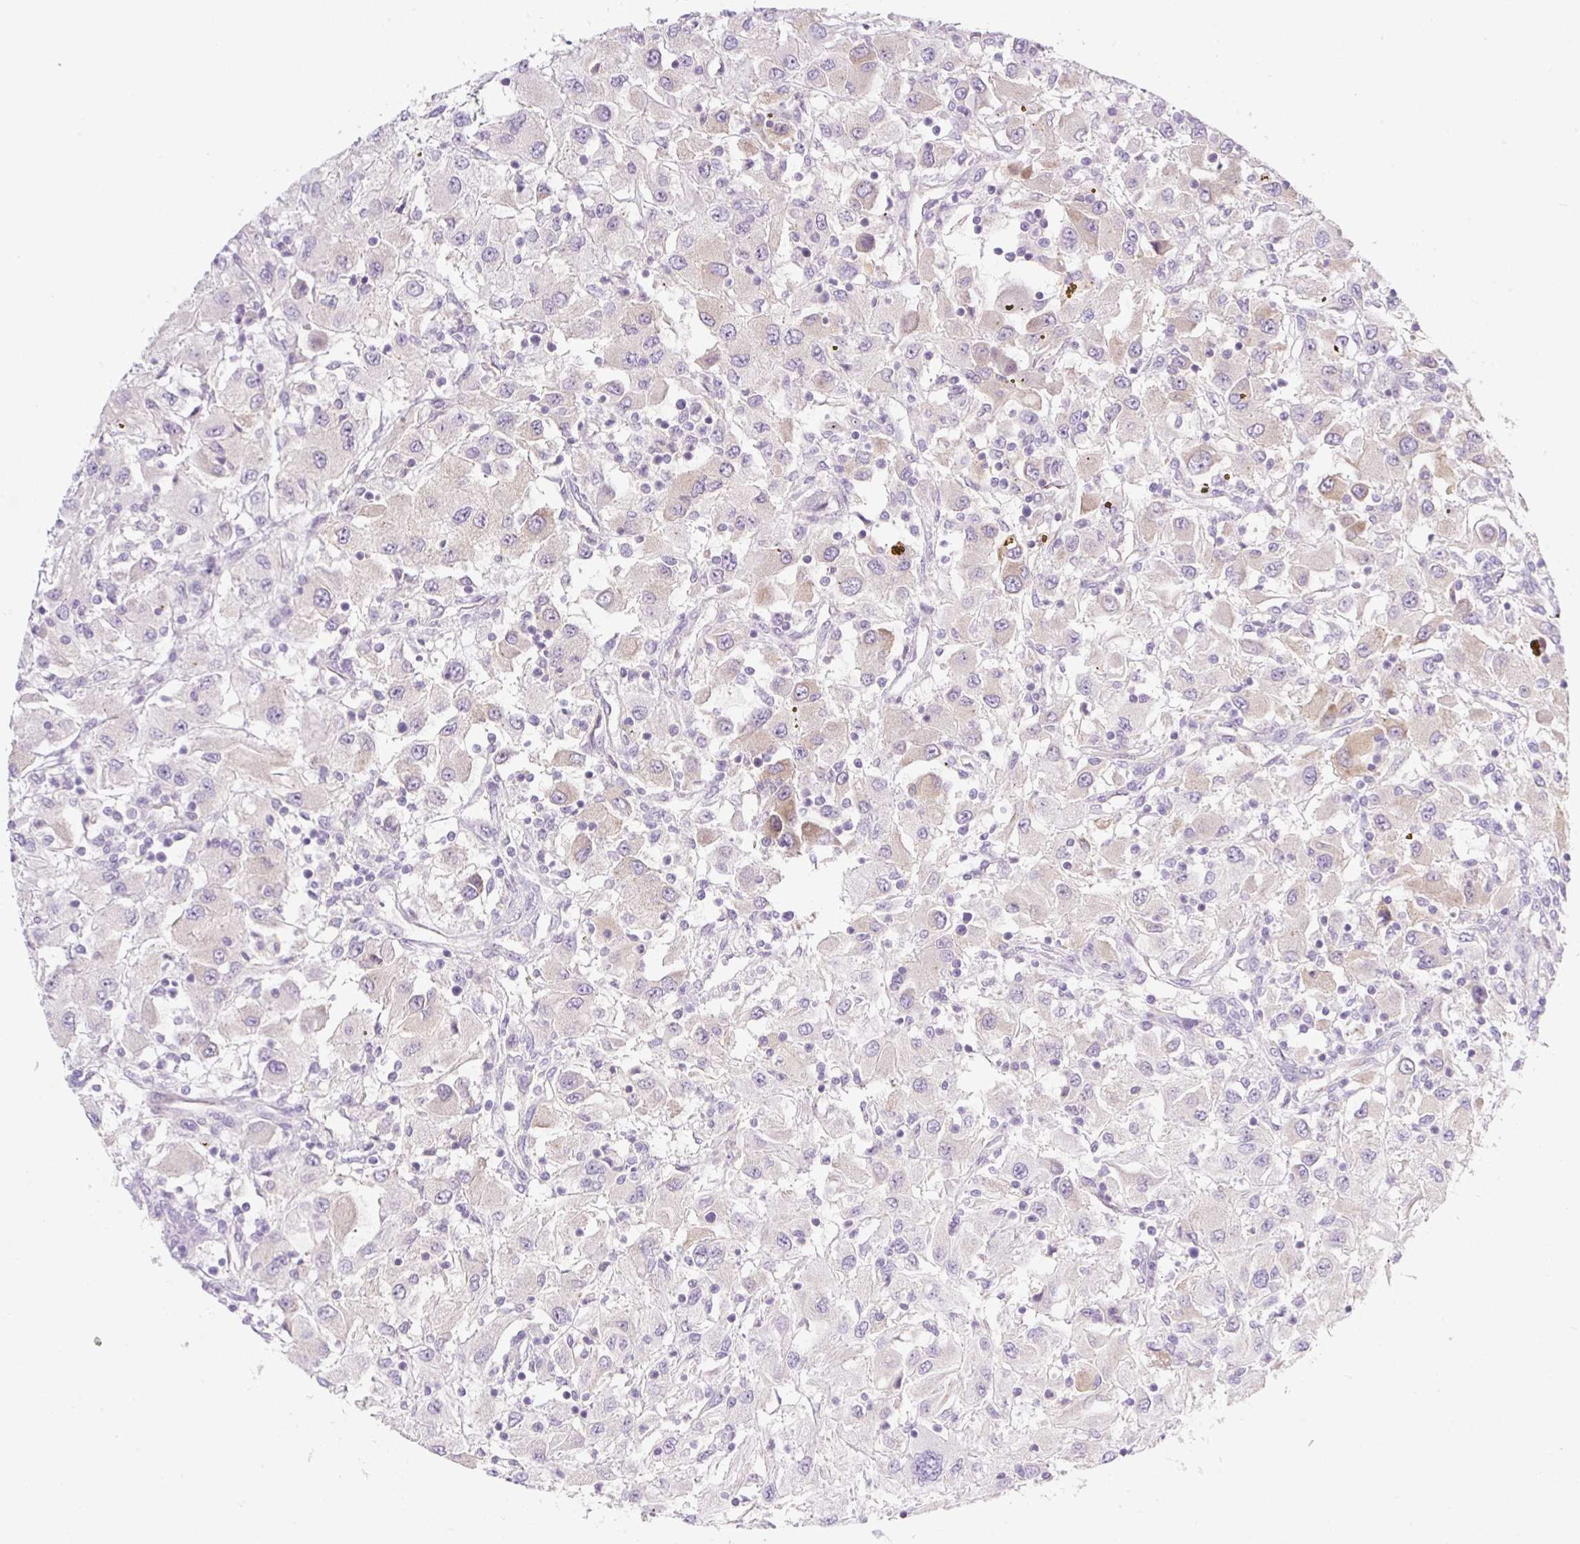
{"staining": {"intensity": "weak", "quantity": "<25%", "location": "cytoplasmic/membranous"}, "tissue": "renal cancer", "cell_type": "Tumor cells", "image_type": "cancer", "snomed": [{"axis": "morphology", "description": "Adenocarcinoma, NOS"}, {"axis": "topography", "description": "Kidney"}], "caption": "High magnification brightfield microscopy of adenocarcinoma (renal) stained with DAB (brown) and counterstained with hematoxylin (blue): tumor cells show no significant positivity. (DAB IHC, high magnification).", "gene": "MIA2", "patient": {"sex": "female", "age": 67}}